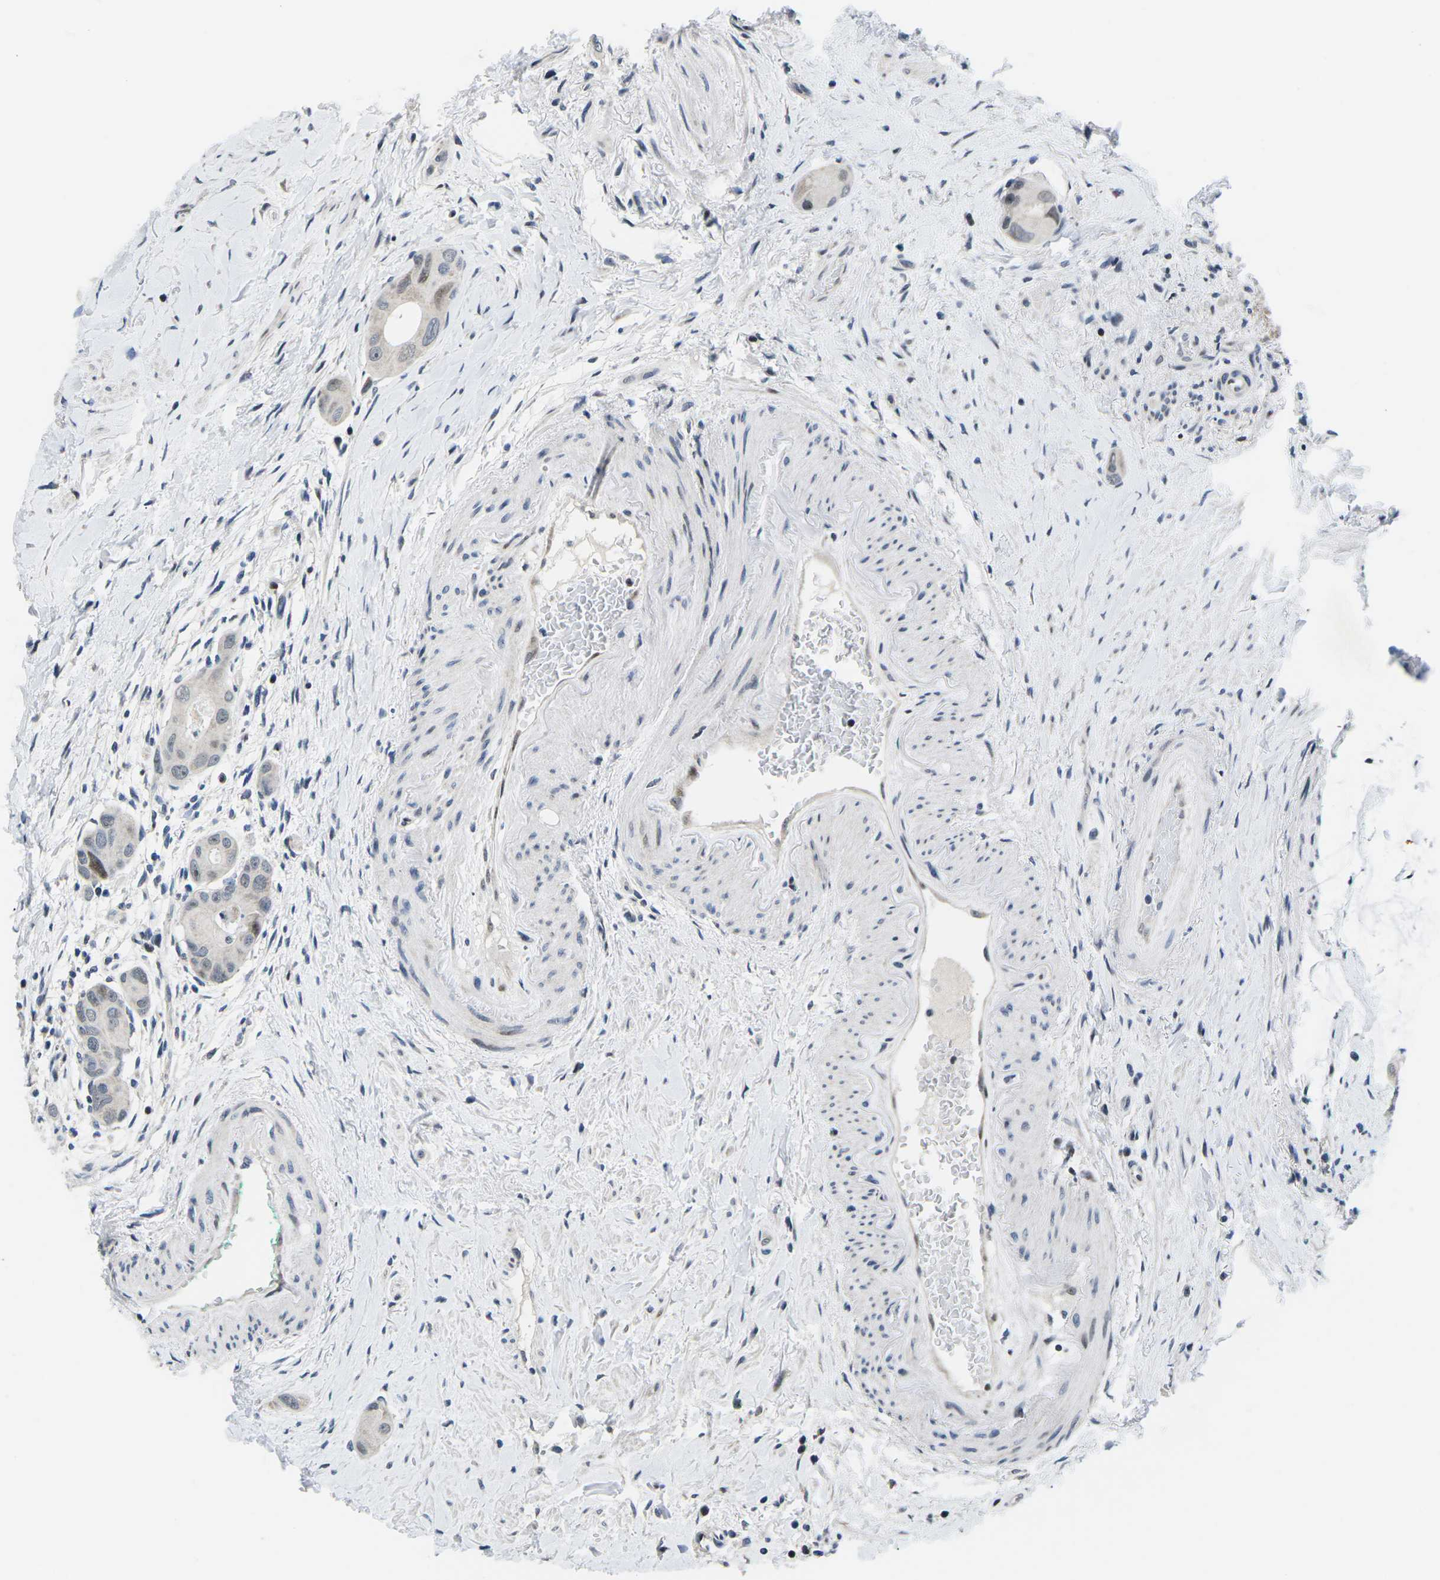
{"staining": {"intensity": "moderate", "quantity": "<25%", "location": "nuclear"}, "tissue": "colorectal cancer", "cell_type": "Tumor cells", "image_type": "cancer", "snomed": [{"axis": "morphology", "description": "Adenocarcinoma, NOS"}, {"axis": "topography", "description": "Rectum"}], "caption": "A brown stain highlights moderate nuclear staining of a protein in human colorectal adenocarcinoma tumor cells.", "gene": "CDC73", "patient": {"sex": "male", "age": 51}}